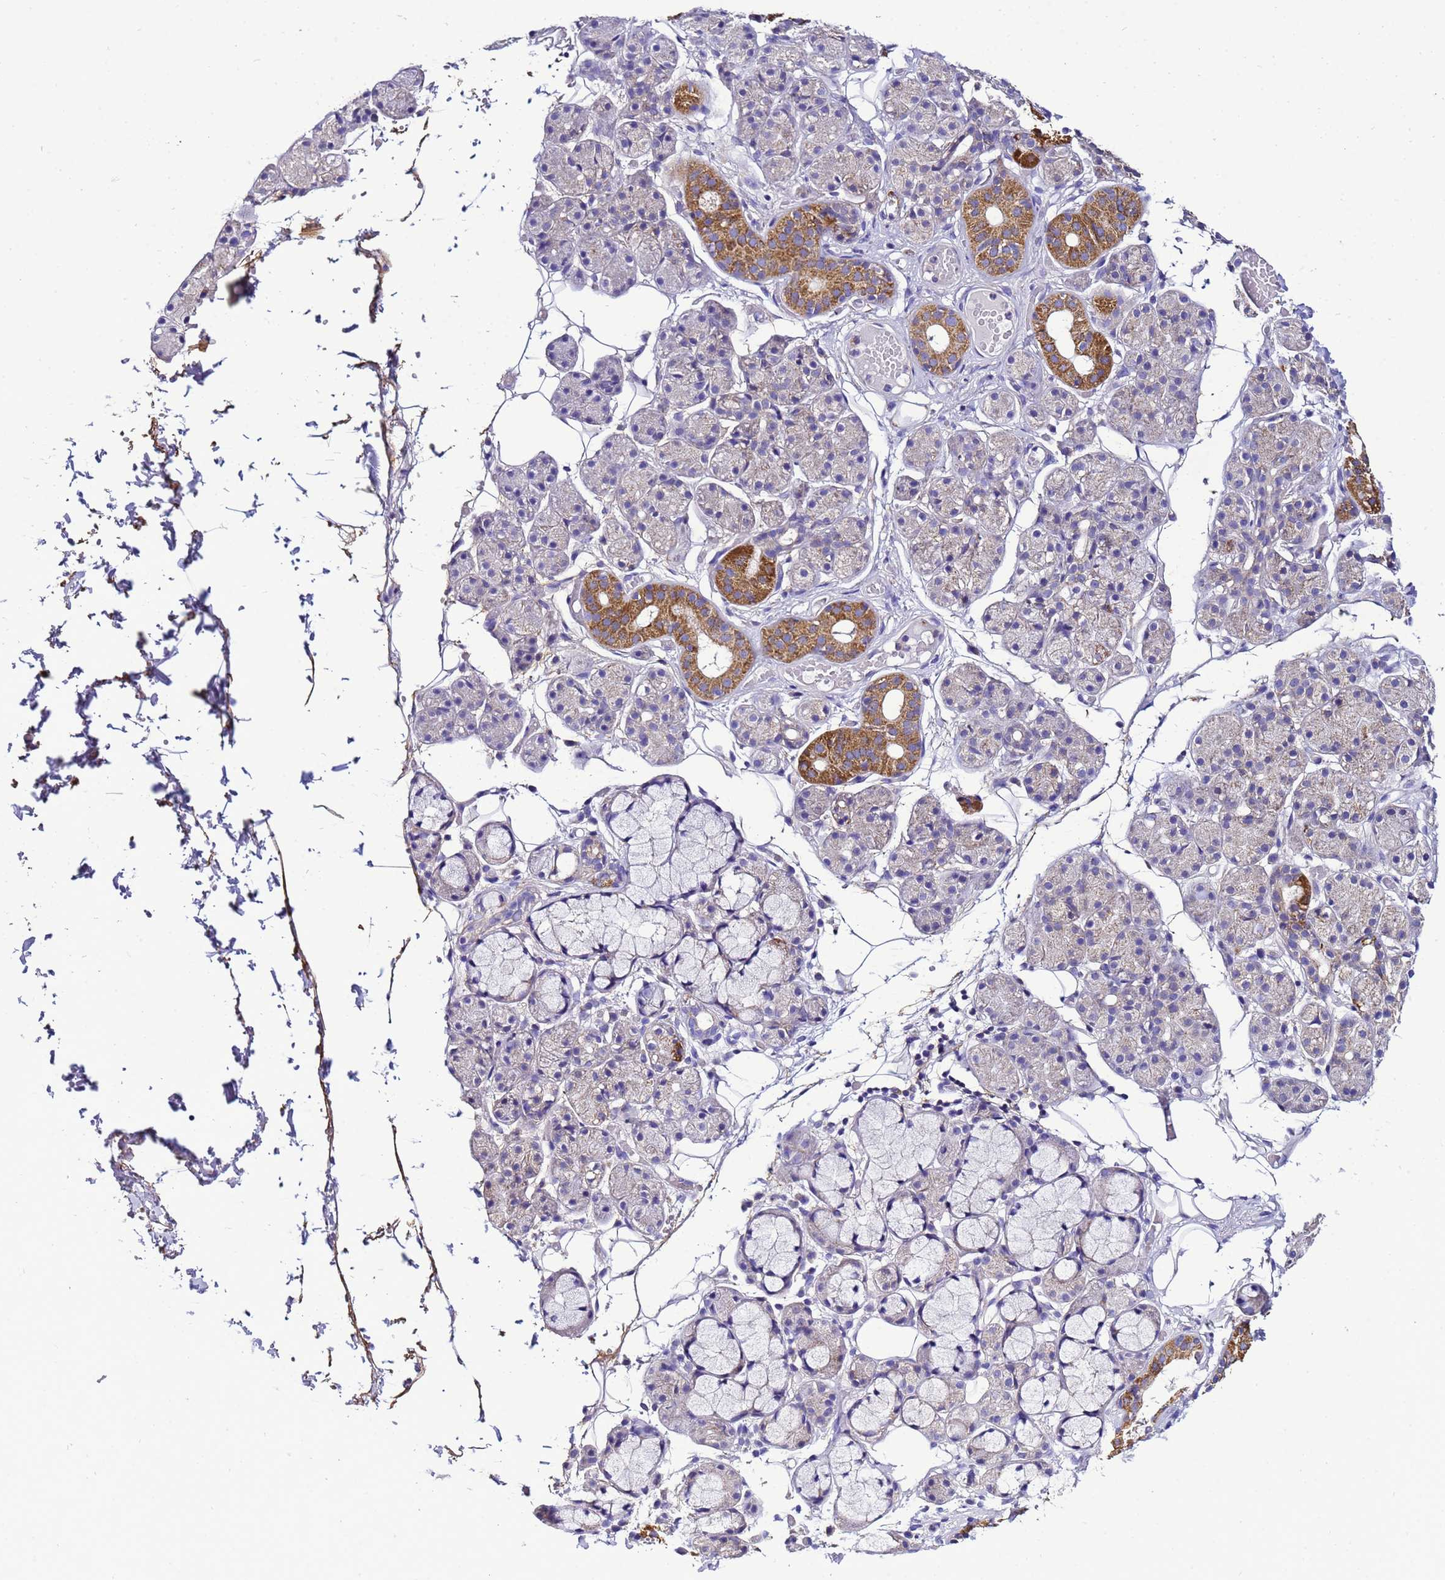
{"staining": {"intensity": "strong", "quantity": "<25%", "location": "cytoplasmic/membranous"}, "tissue": "salivary gland", "cell_type": "Glandular cells", "image_type": "normal", "snomed": [{"axis": "morphology", "description": "Normal tissue, NOS"}, {"axis": "topography", "description": "Salivary gland"}], "caption": "IHC histopathology image of benign salivary gland: salivary gland stained using IHC shows medium levels of strong protein expression localized specifically in the cytoplasmic/membranous of glandular cells, appearing as a cytoplasmic/membranous brown color.", "gene": "HIGD2A", "patient": {"sex": "male", "age": 63}}